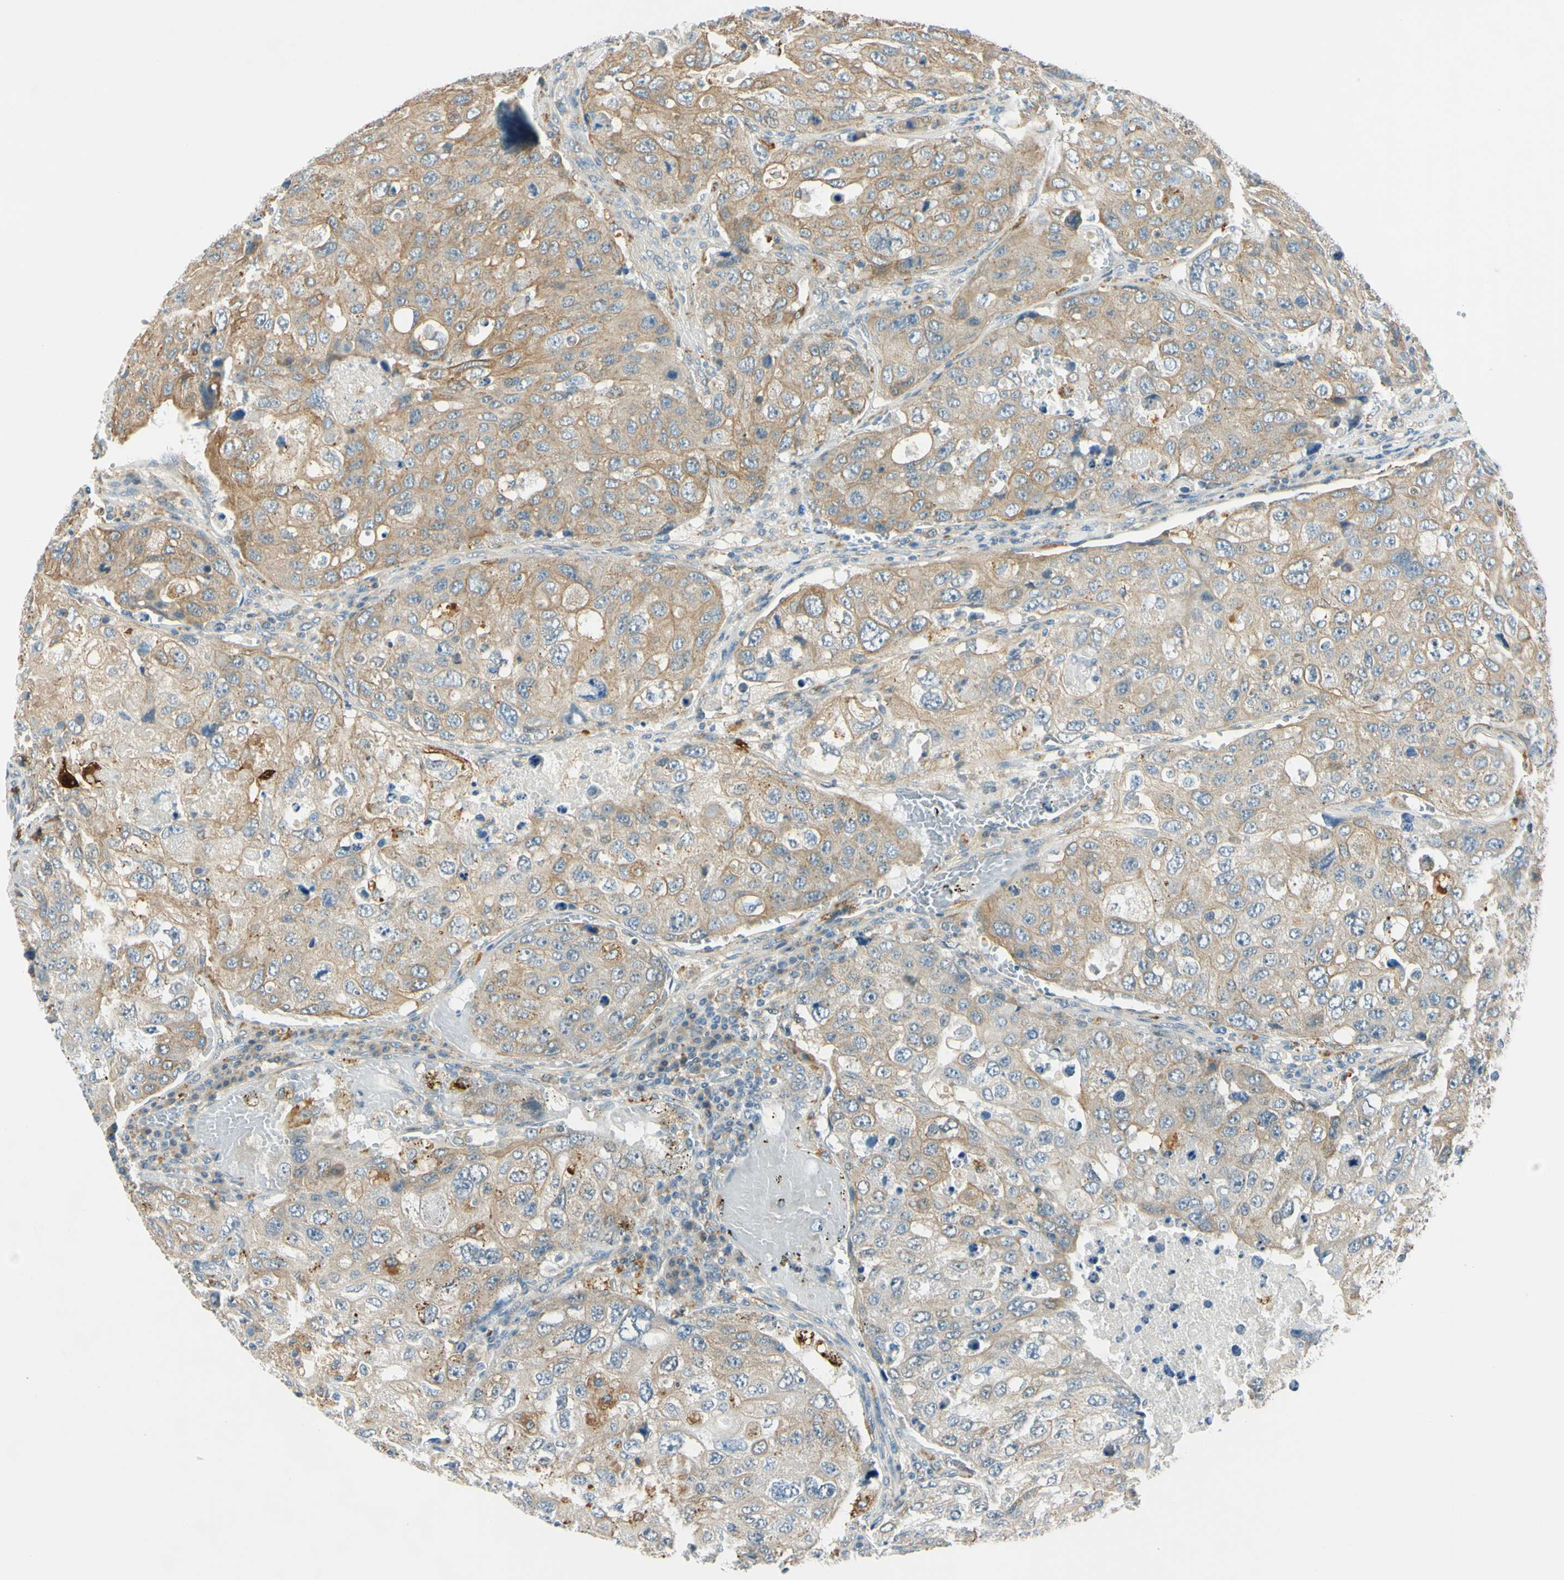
{"staining": {"intensity": "moderate", "quantity": ">75%", "location": "cytoplasmic/membranous"}, "tissue": "urothelial cancer", "cell_type": "Tumor cells", "image_type": "cancer", "snomed": [{"axis": "morphology", "description": "Urothelial carcinoma, High grade"}, {"axis": "topography", "description": "Lymph node"}, {"axis": "topography", "description": "Urinary bladder"}], "caption": "The histopathology image displays immunohistochemical staining of urothelial cancer. There is moderate cytoplasmic/membranous staining is present in approximately >75% of tumor cells. (DAB = brown stain, brightfield microscopy at high magnification).", "gene": "LAMA3", "patient": {"sex": "male", "age": 51}}